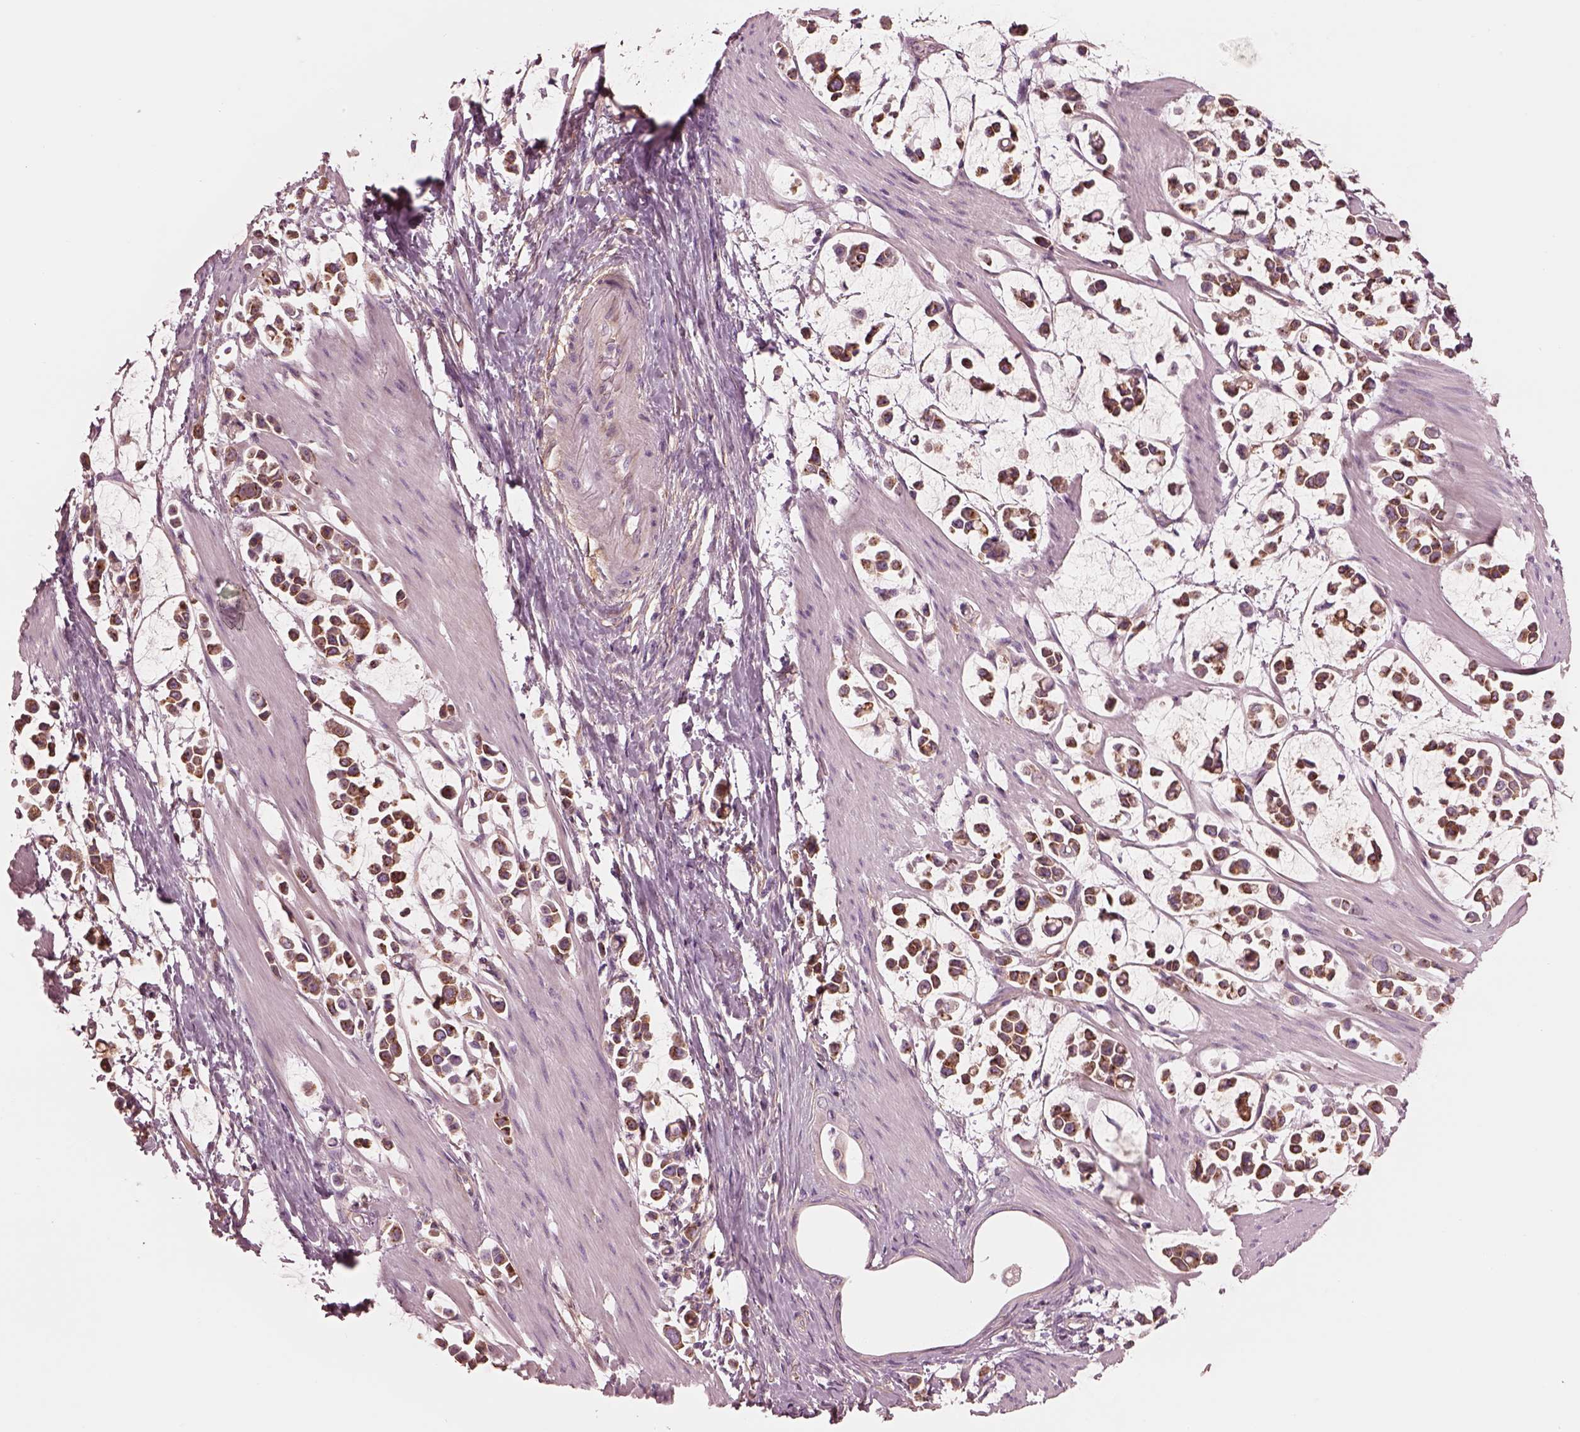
{"staining": {"intensity": "strong", "quantity": ">75%", "location": "cytoplasmic/membranous"}, "tissue": "stomach cancer", "cell_type": "Tumor cells", "image_type": "cancer", "snomed": [{"axis": "morphology", "description": "Adenocarcinoma, NOS"}, {"axis": "topography", "description": "Stomach"}], "caption": "Protein expression analysis of adenocarcinoma (stomach) exhibits strong cytoplasmic/membranous staining in approximately >75% of tumor cells. Nuclei are stained in blue.", "gene": "ELAPOR1", "patient": {"sex": "male", "age": 82}}